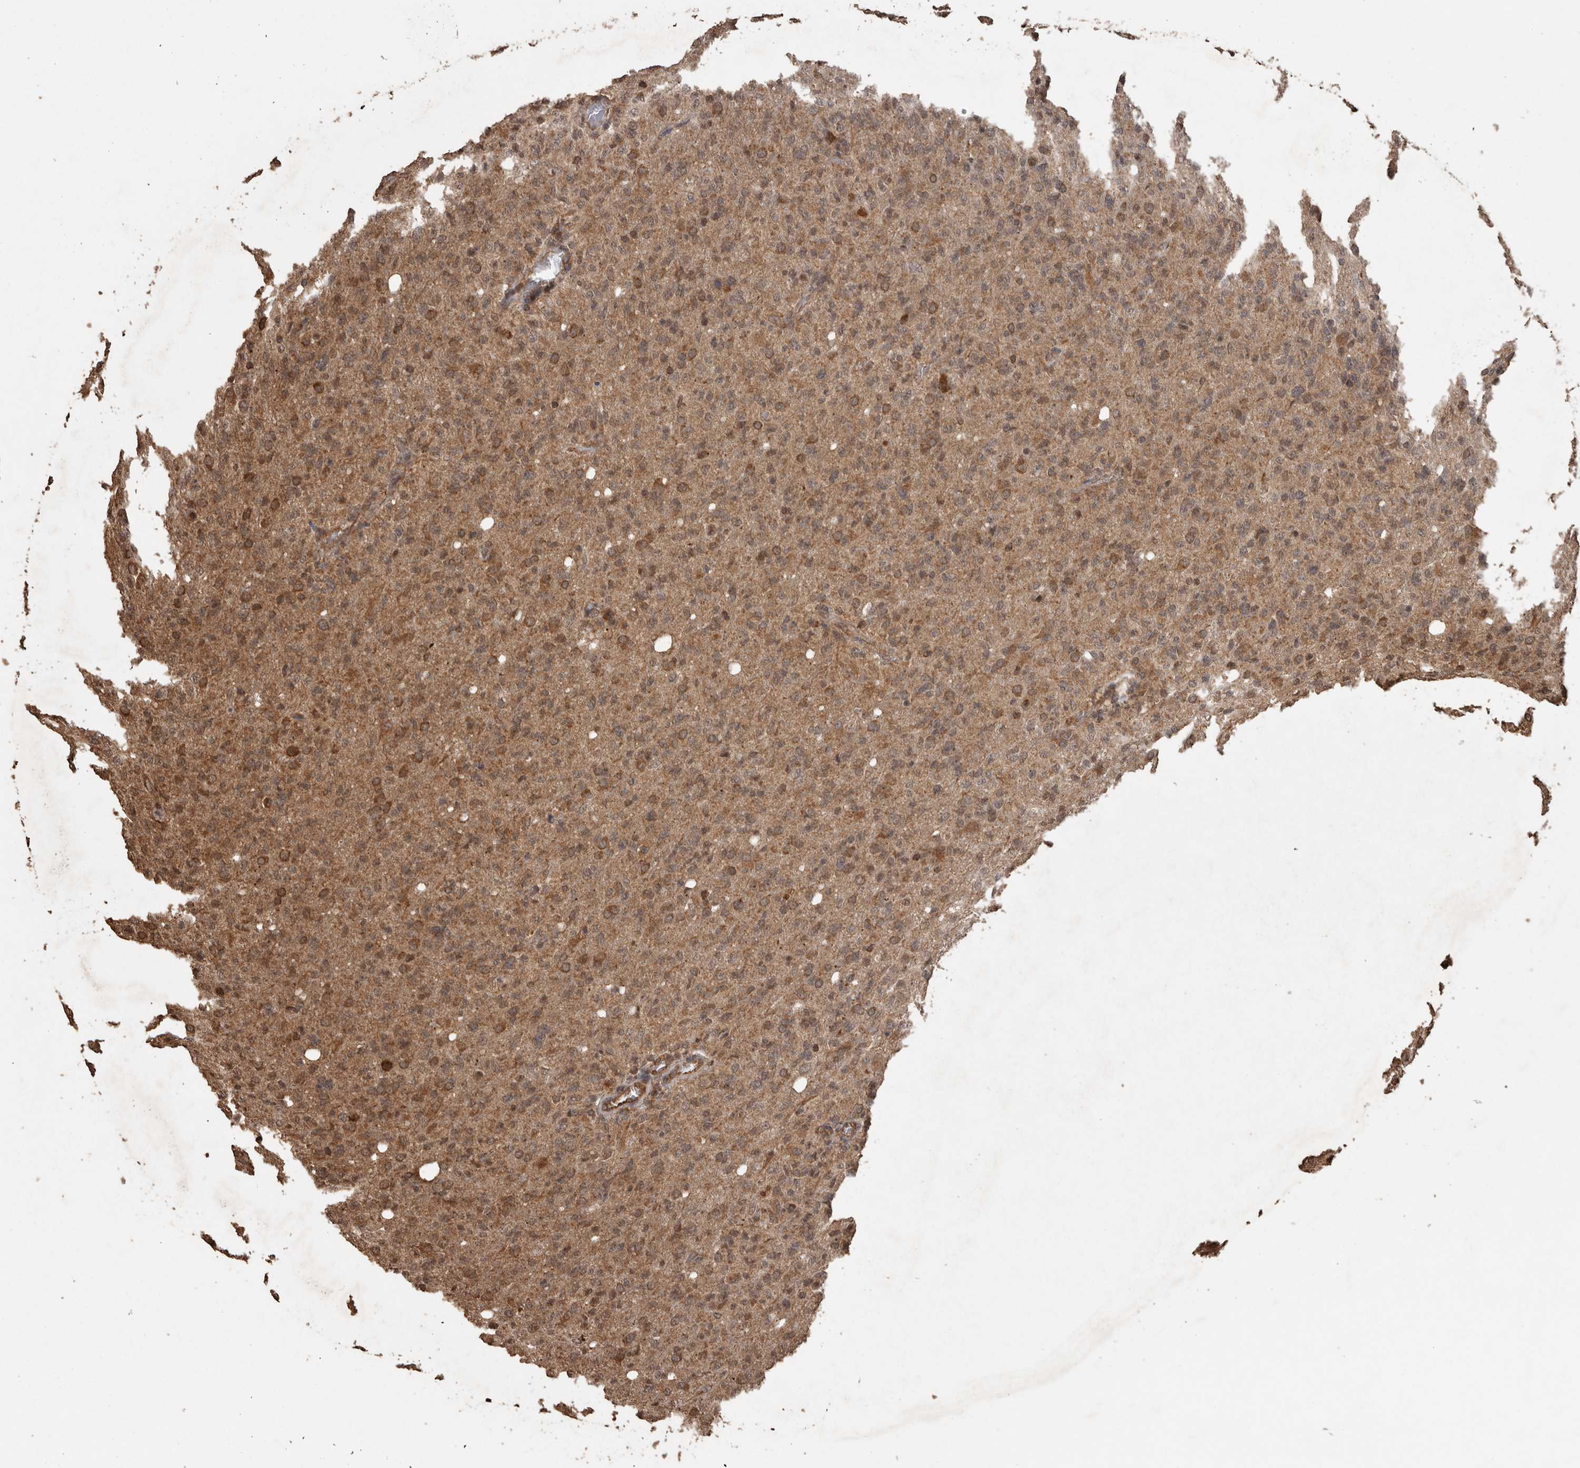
{"staining": {"intensity": "moderate", "quantity": ">75%", "location": "cytoplasmic/membranous"}, "tissue": "glioma", "cell_type": "Tumor cells", "image_type": "cancer", "snomed": [{"axis": "morphology", "description": "Glioma, malignant, High grade"}, {"axis": "topography", "description": "Brain"}], "caption": "Immunohistochemistry photomicrograph of neoplastic tissue: malignant glioma (high-grade) stained using immunohistochemistry (IHC) exhibits medium levels of moderate protein expression localized specifically in the cytoplasmic/membranous of tumor cells, appearing as a cytoplasmic/membranous brown color.", "gene": "PINK1", "patient": {"sex": "female", "age": 57}}